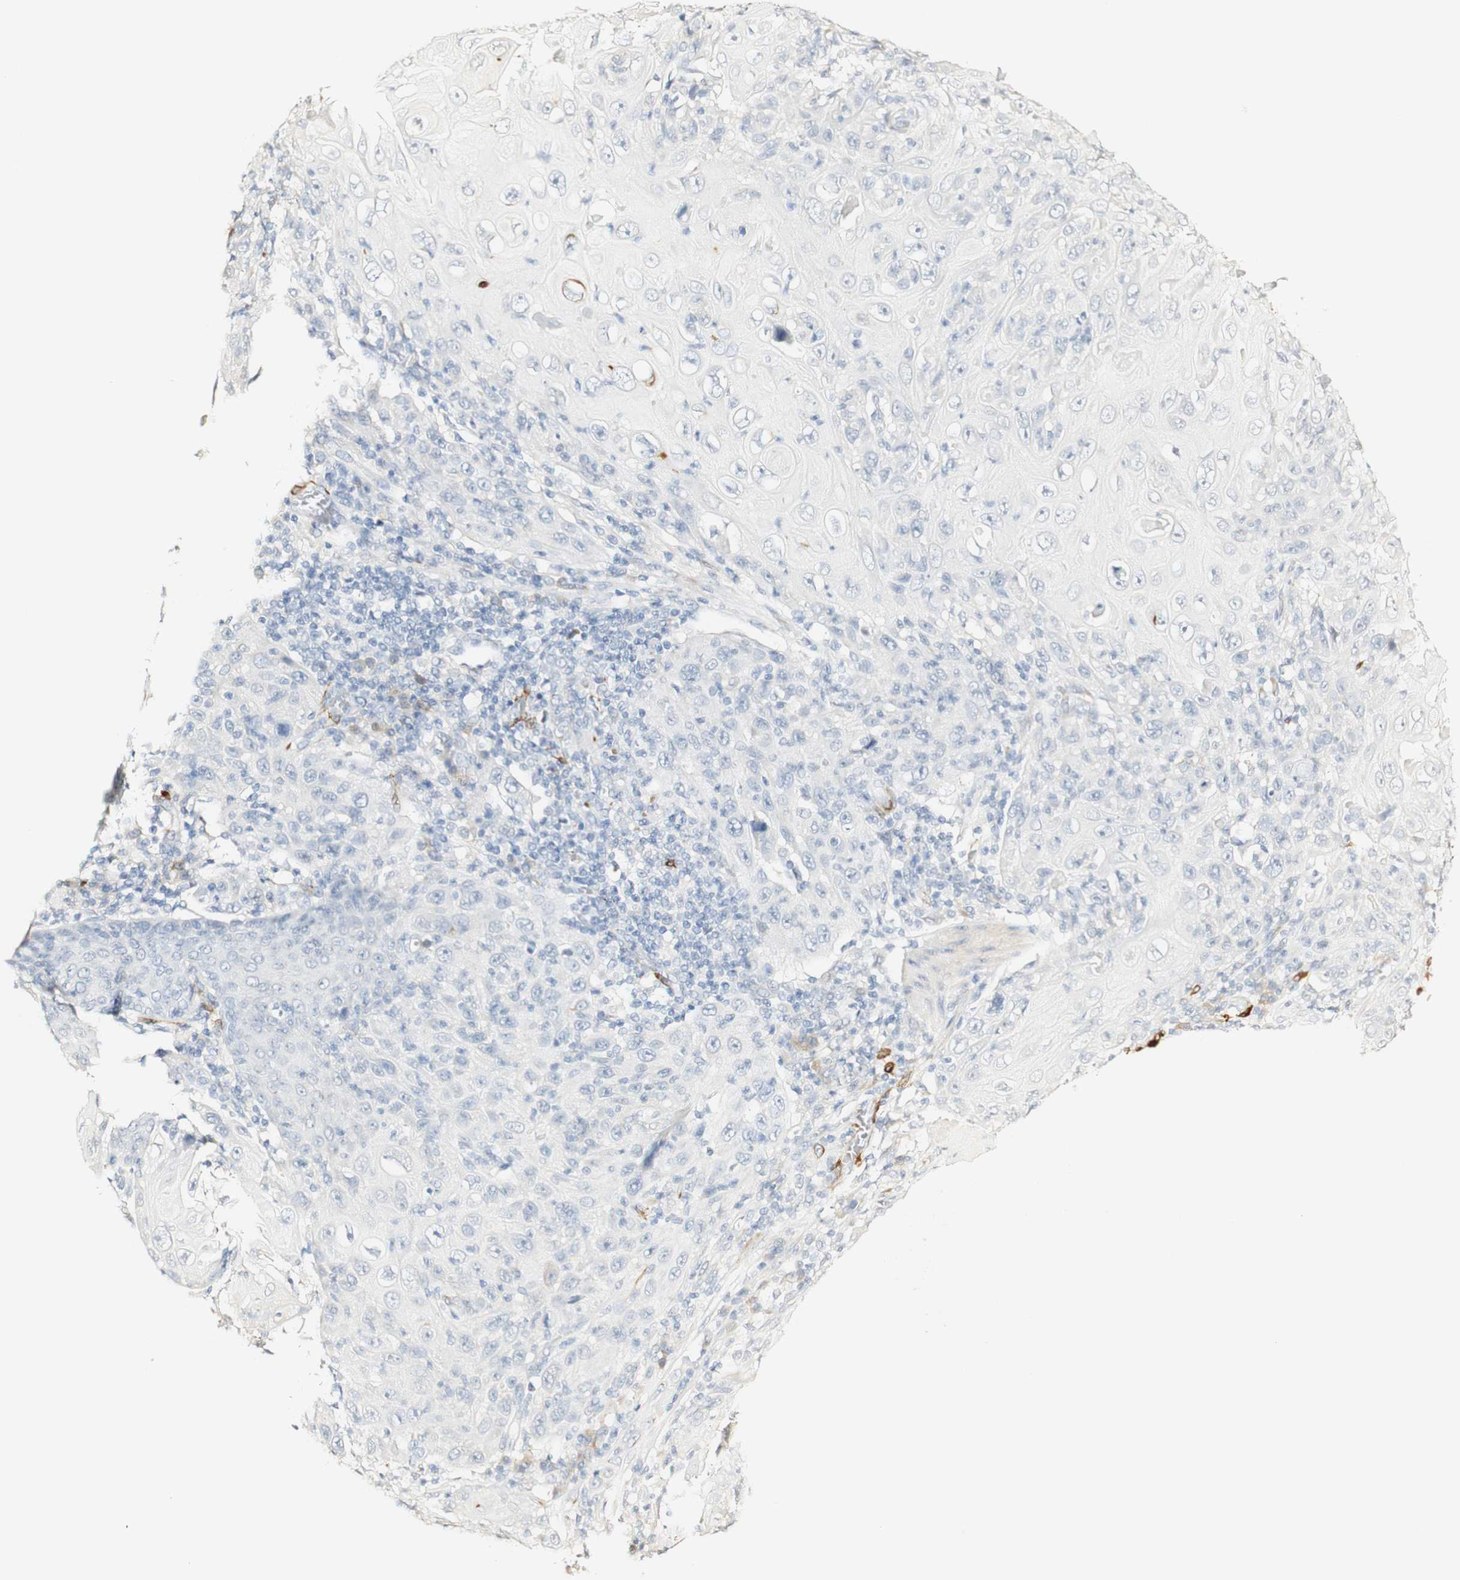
{"staining": {"intensity": "negative", "quantity": "none", "location": "none"}, "tissue": "skin cancer", "cell_type": "Tumor cells", "image_type": "cancer", "snomed": [{"axis": "morphology", "description": "Squamous cell carcinoma, NOS"}, {"axis": "topography", "description": "Skin"}], "caption": "Histopathology image shows no protein expression in tumor cells of skin cancer tissue. The staining is performed using DAB (3,3'-diaminobenzidine) brown chromogen with nuclei counter-stained in using hematoxylin.", "gene": "FMO3", "patient": {"sex": "female", "age": 88}}